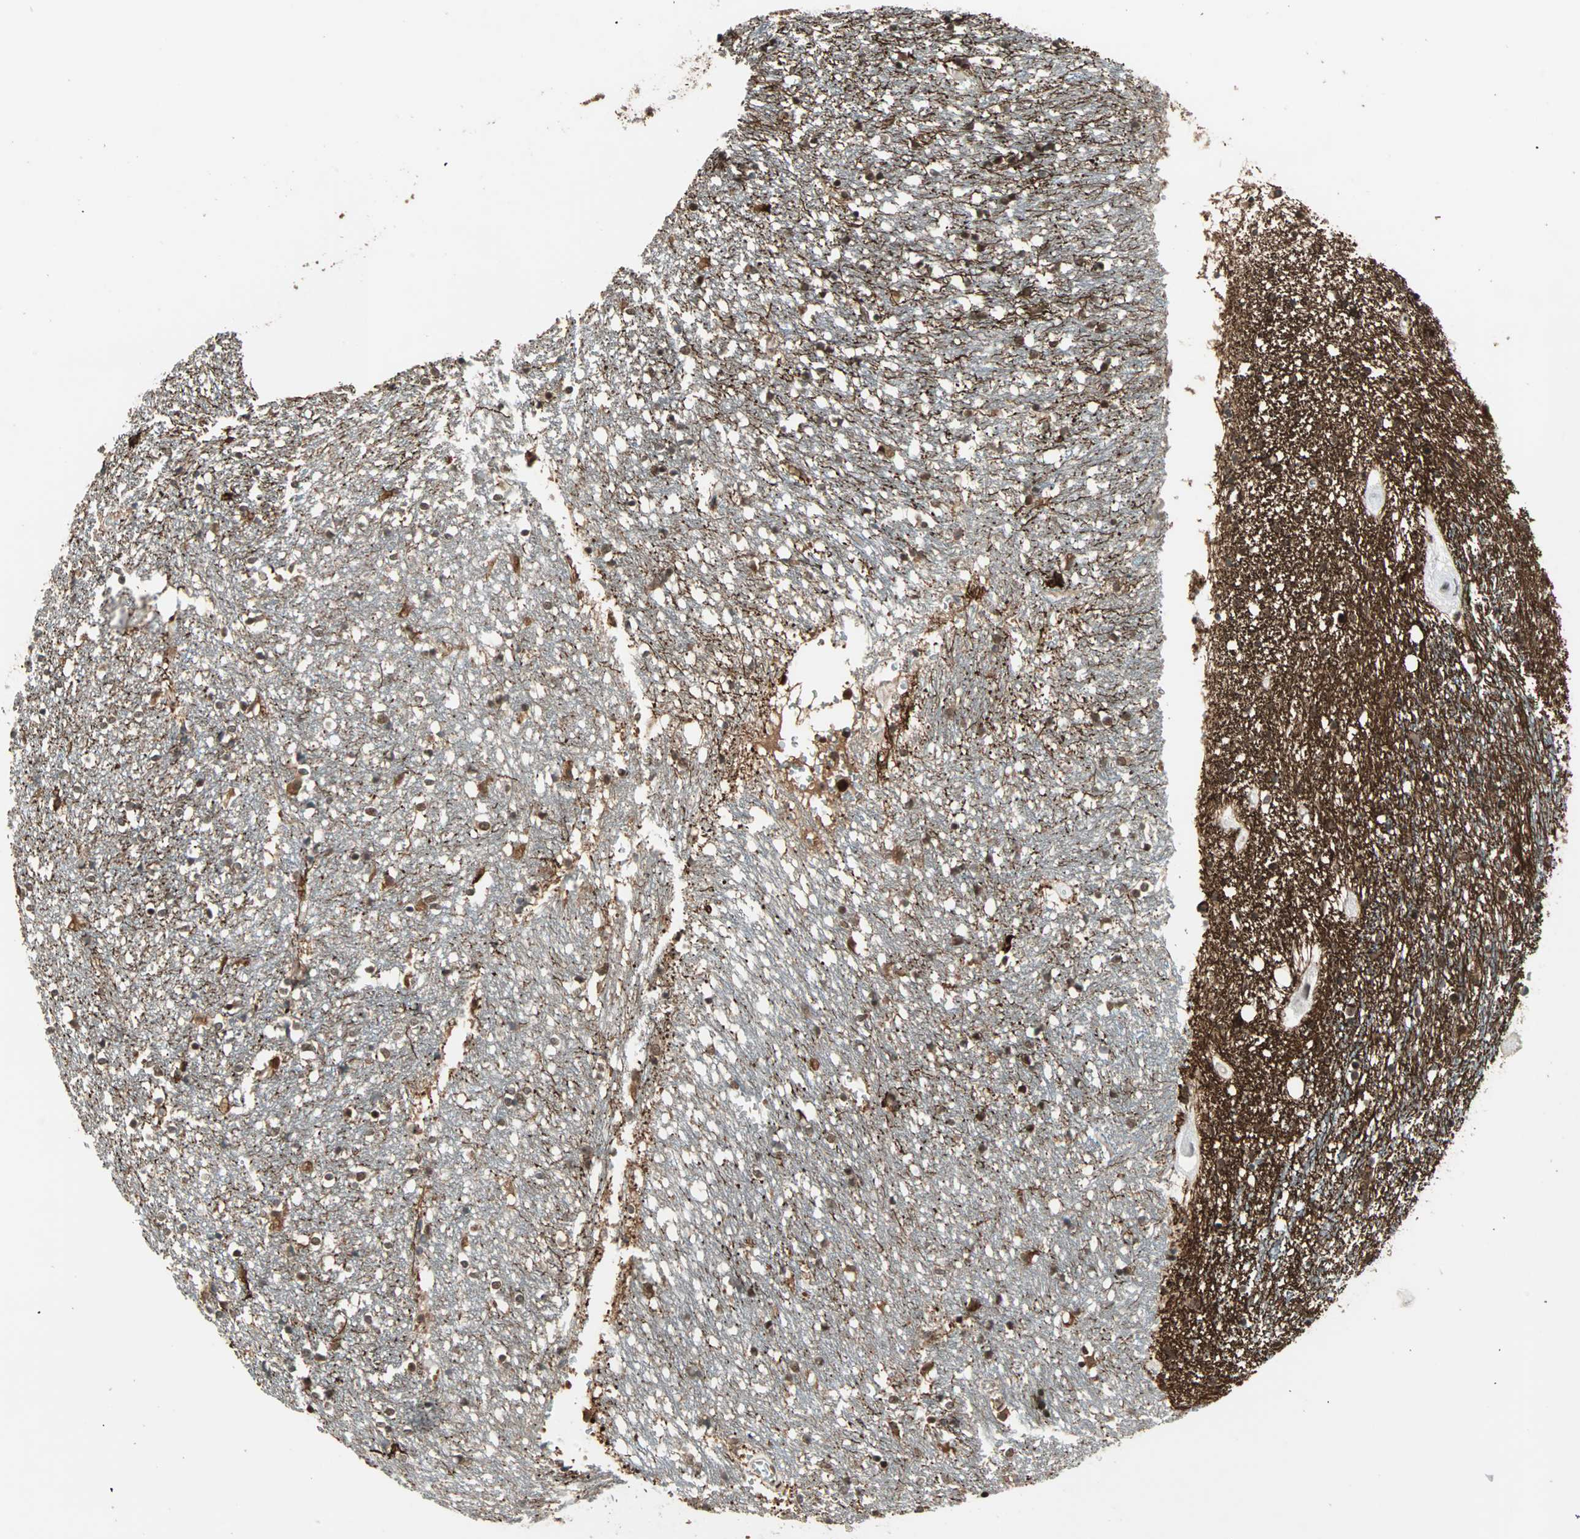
{"staining": {"intensity": "strong", "quantity": ">75%", "location": "cytoplasmic/membranous,nuclear"}, "tissue": "caudate", "cell_type": "Glial cells", "image_type": "normal", "snomed": [{"axis": "morphology", "description": "Normal tissue, NOS"}, {"axis": "topography", "description": "Lateral ventricle wall"}], "caption": "Protein expression analysis of normal human caudate reveals strong cytoplasmic/membranous,nuclear expression in about >75% of glial cells. (DAB = brown stain, brightfield microscopy at high magnification).", "gene": "ZNF44", "patient": {"sex": "female", "age": 54}}